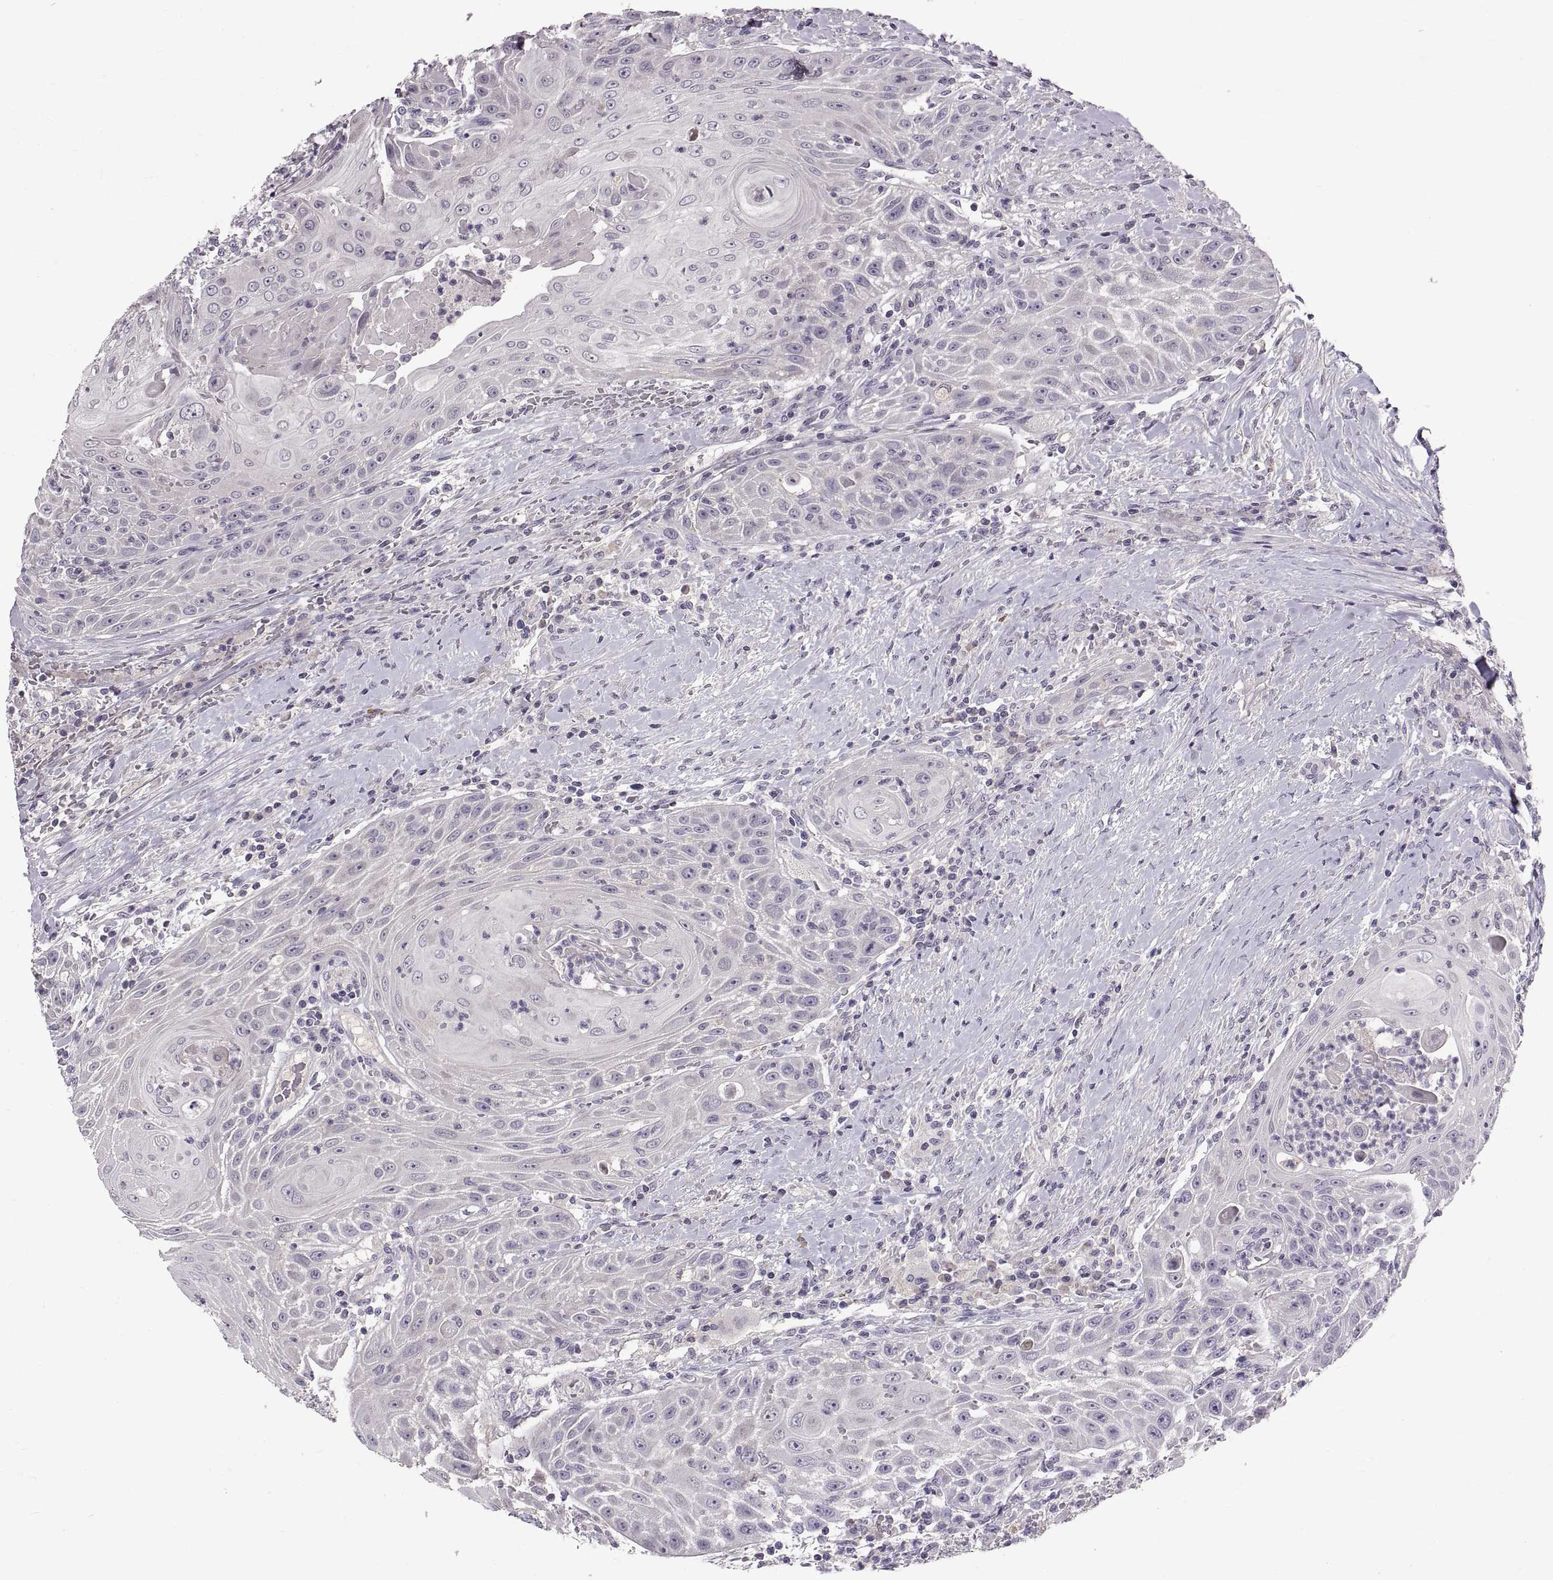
{"staining": {"intensity": "negative", "quantity": "none", "location": "none"}, "tissue": "head and neck cancer", "cell_type": "Tumor cells", "image_type": "cancer", "snomed": [{"axis": "morphology", "description": "Squamous cell carcinoma, NOS"}, {"axis": "topography", "description": "Head-Neck"}], "caption": "High power microscopy photomicrograph of an IHC photomicrograph of squamous cell carcinoma (head and neck), revealing no significant staining in tumor cells. The staining is performed using DAB brown chromogen with nuclei counter-stained in using hematoxylin.", "gene": "WFDC8", "patient": {"sex": "male", "age": 69}}